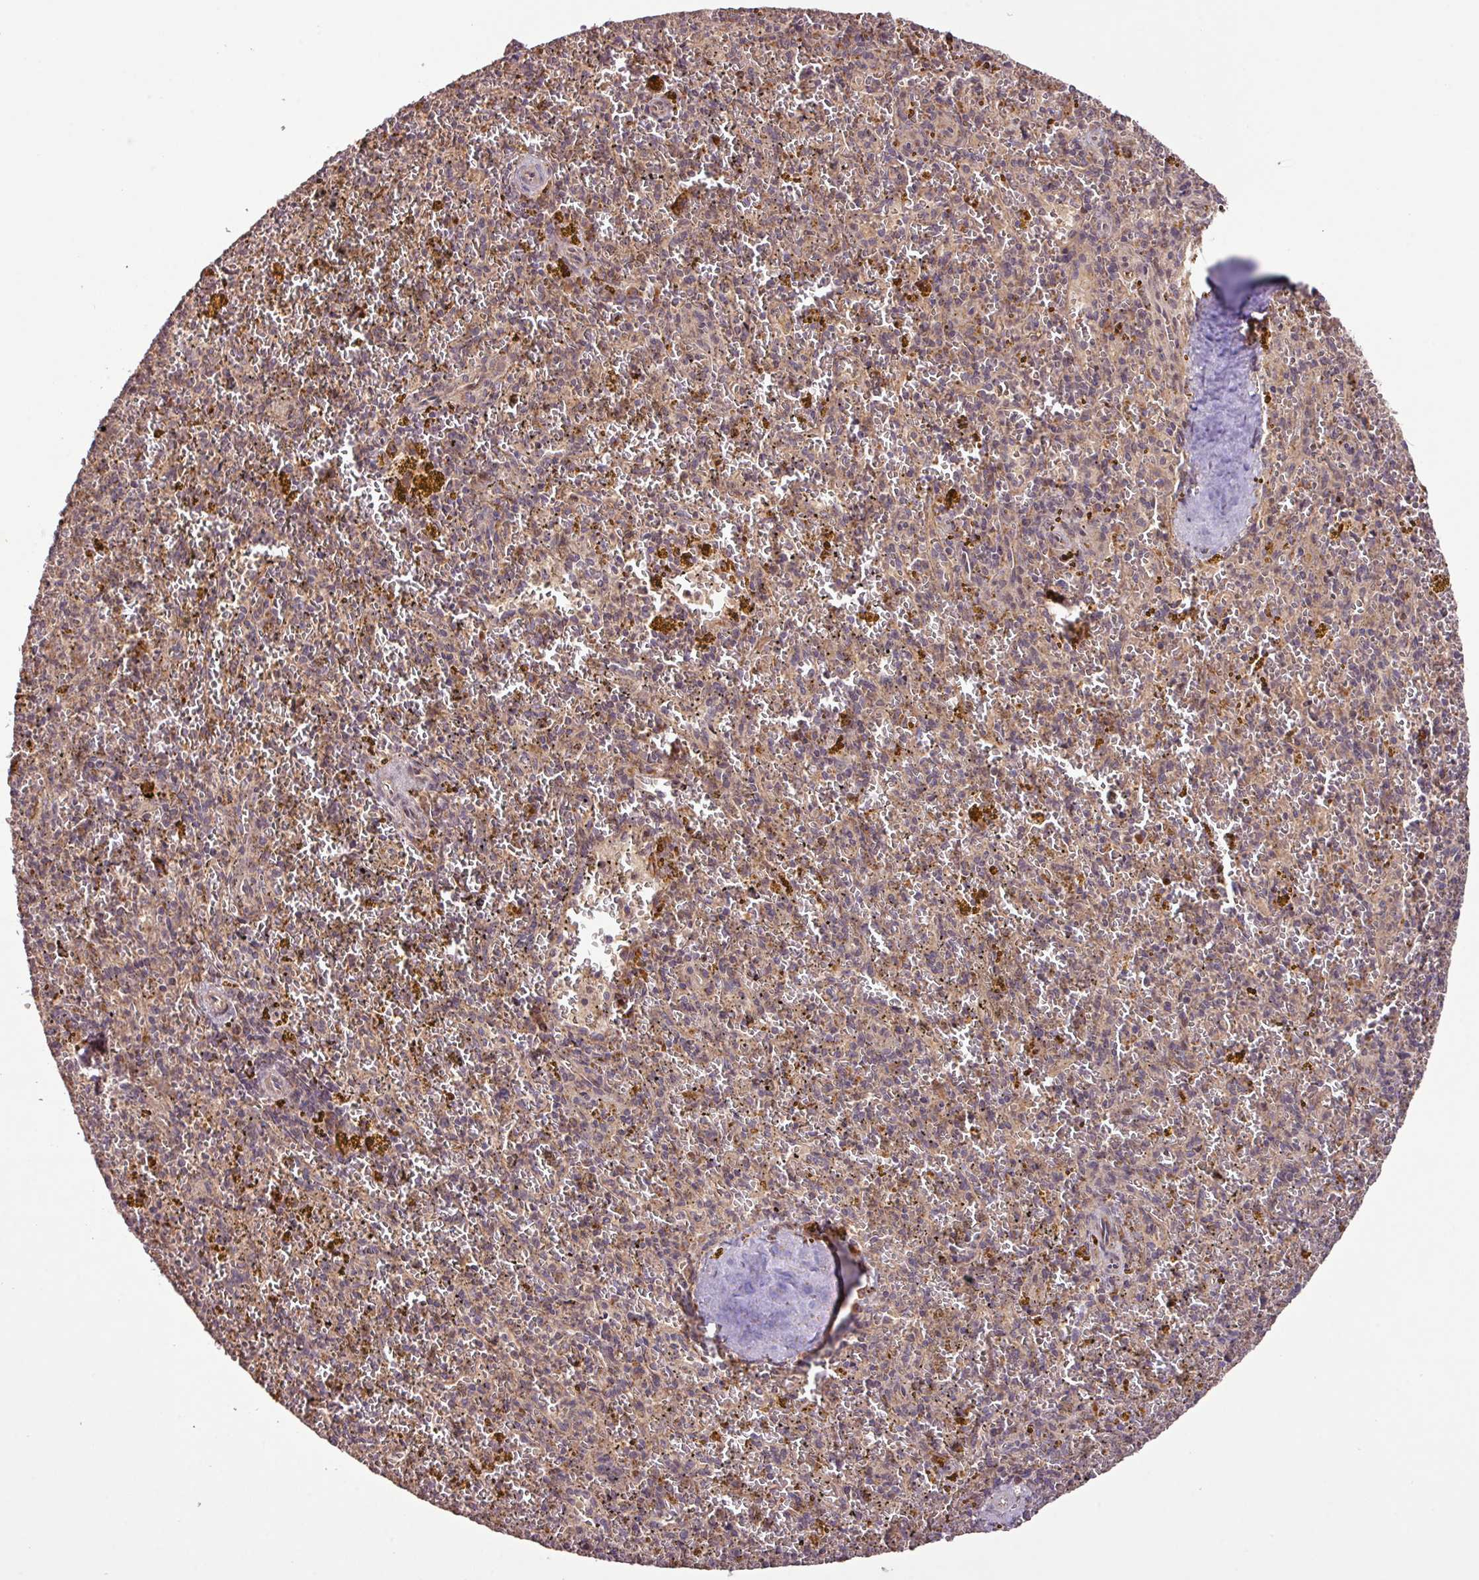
{"staining": {"intensity": "moderate", "quantity": "<25%", "location": "cytoplasmic/membranous"}, "tissue": "spleen", "cell_type": "Cells in red pulp", "image_type": "normal", "snomed": [{"axis": "morphology", "description": "Normal tissue, NOS"}, {"axis": "topography", "description": "Spleen"}], "caption": "A brown stain labels moderate cytoplasmic/membranous staining of a protein in cells in red pulp of unremarkable human spleen.", "gene": "YPEL1", "patient": {"sex": "male", "age": 57}}